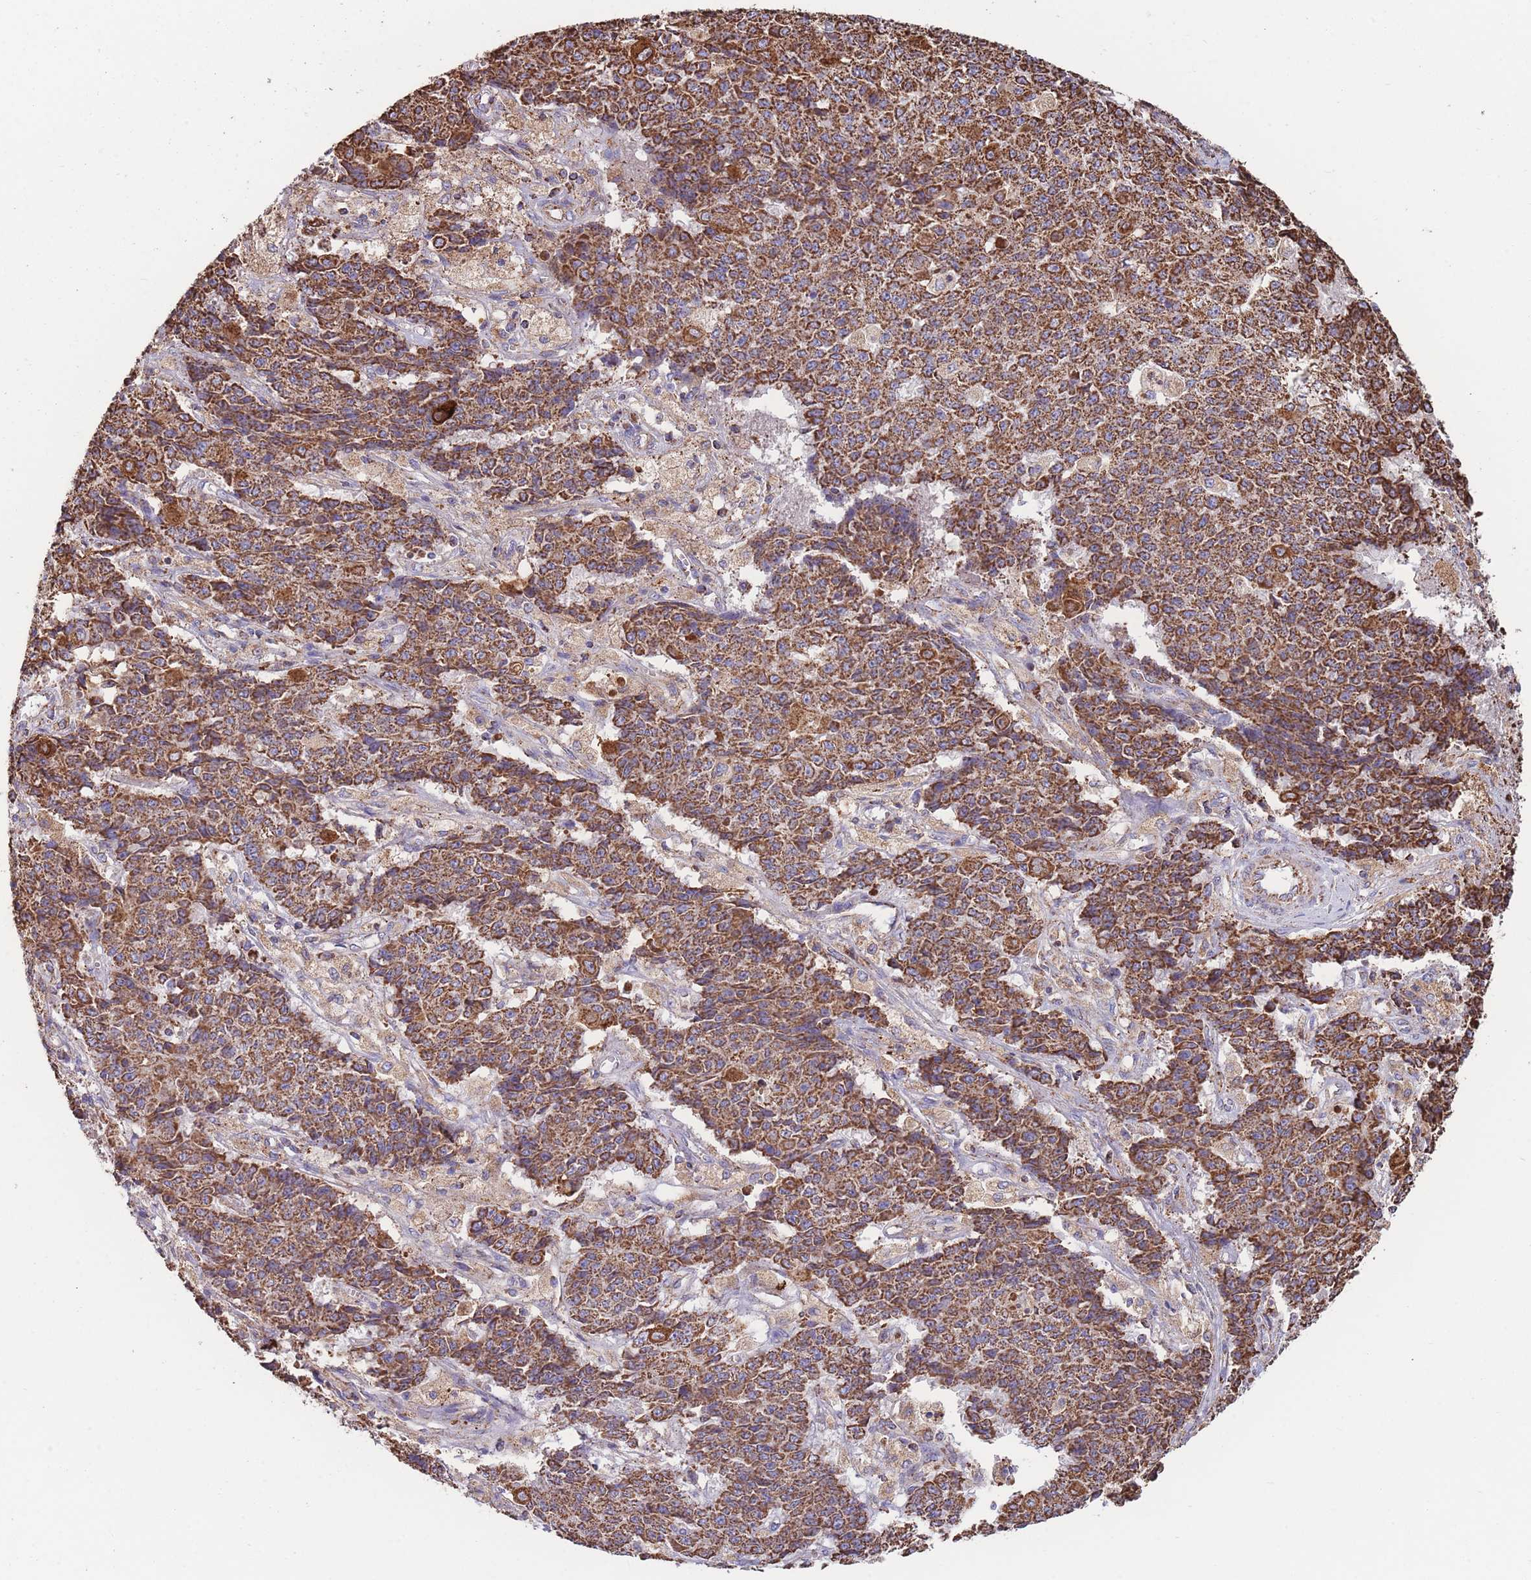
{"staining": {"intensity": "strong", "quantity": ">75%", "location": "cytoplasmic/membranous"}, "tissue": "ovarian cancer", "cell_type": "Tumor cells", "image_type": "cancer", "snomed": [{"axis": "morphology", "description": "Carcinoma, endometroid"}, {"axis": "topography", "description": "Ovary"}], "caption": "The image reveals a brown stain indicating the presence of a protein in the cytoplasmic/membranous of tumor cells in ovarian endometroid carcinoma.", "gene": "FKBP8", "patient": {"sex": "female", "age": 42}}